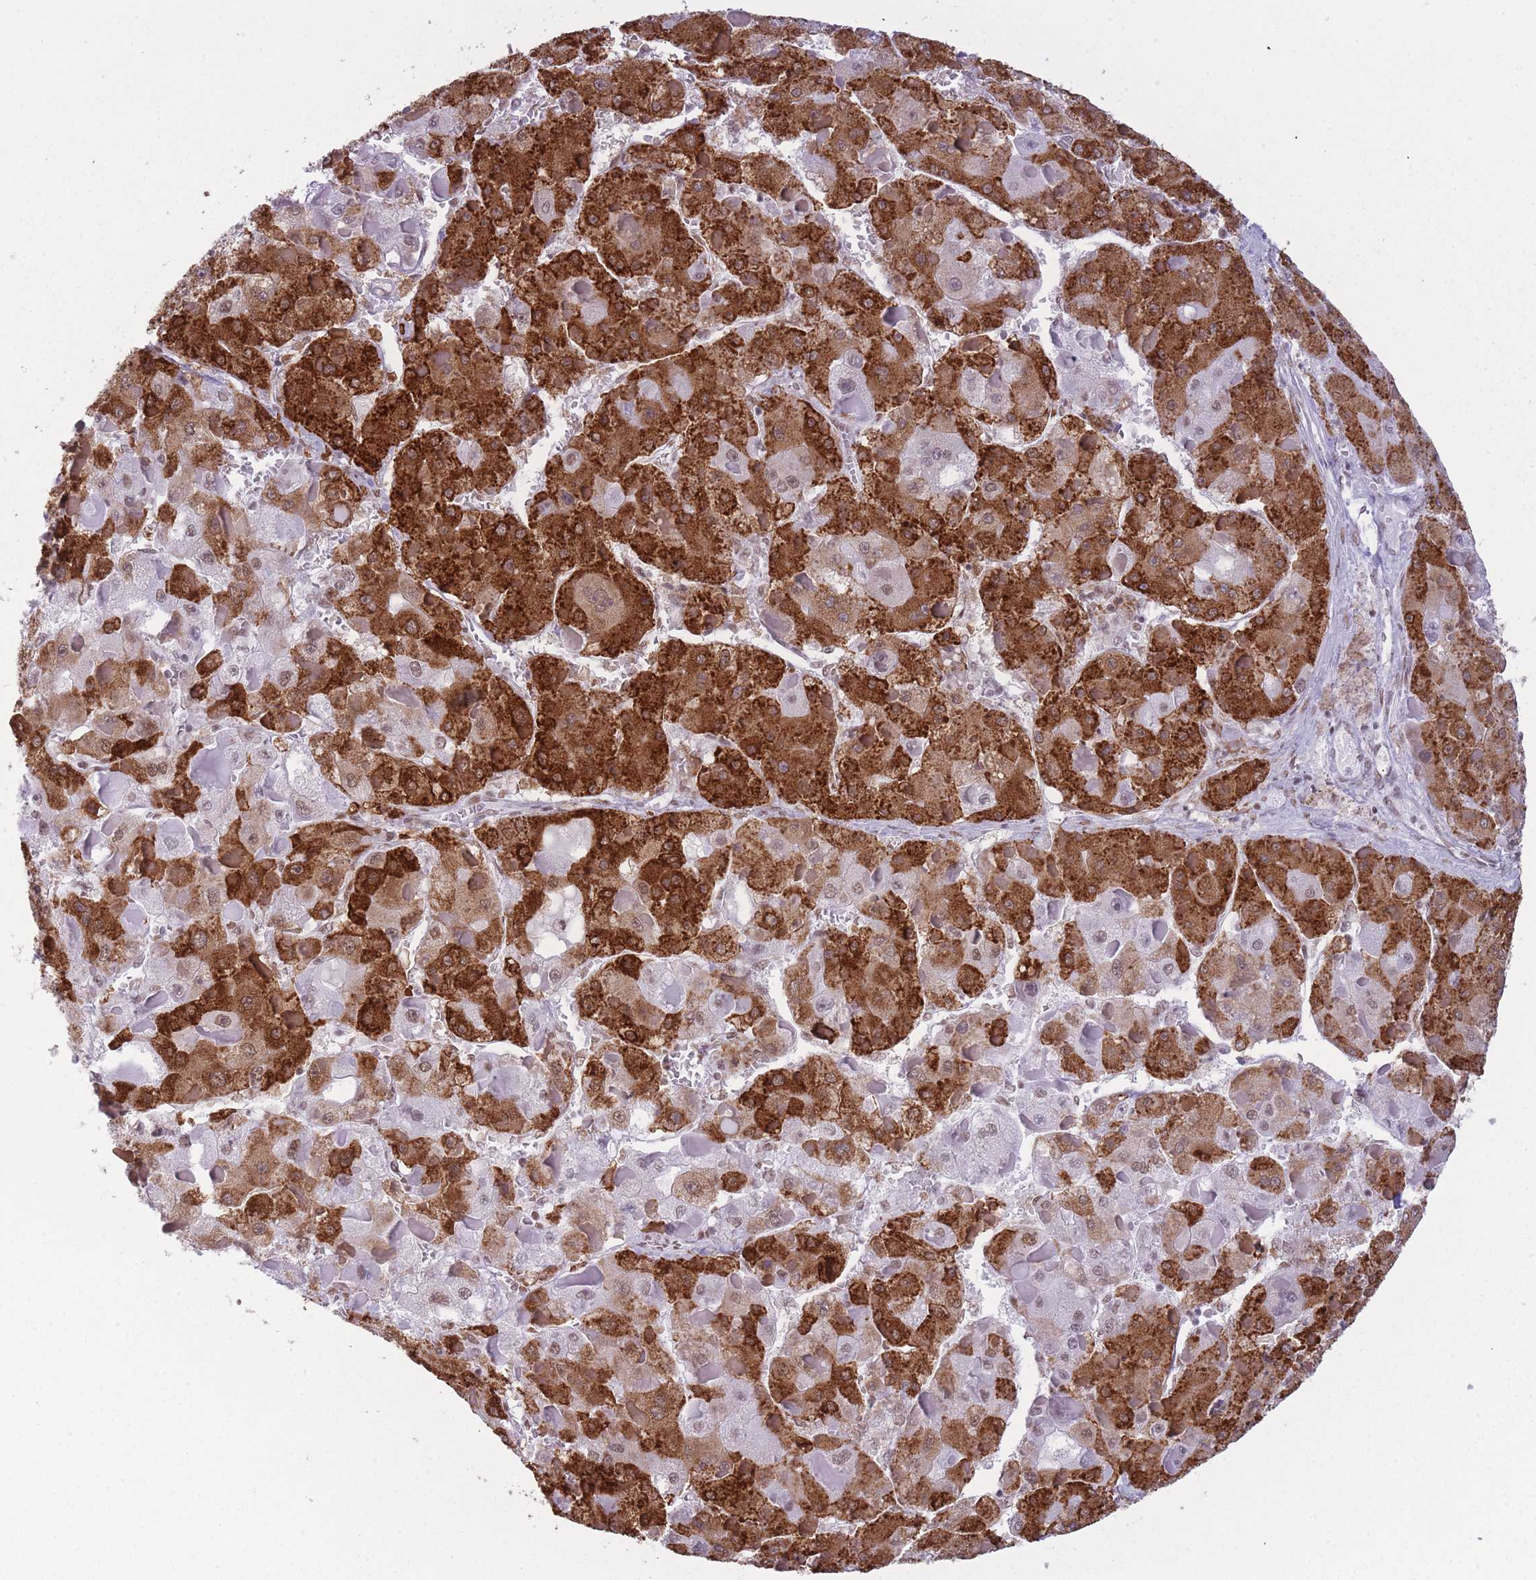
{"staining": {"intensity": "strong", "quantity": "25%-75%", "location": "cytoplasmic/membranous"}, "tissue": "liver cancer", "cell_type": "Tumor cells", "image_type": "cancer", "snomed": [{"axis": "morphology", "description": "Carcinoma, Hepatocellular, NOS"}, {"axis": "topography", "description": "Liver"}], "caption": "A brown stain shows strong cytoplasmic/membranous positivity of a protein in hepatocellular carcinoma (liver) tumor cells. The staining was performed using DAB (3,3'-diaminobenzidine) to visualize the protein expression in brown, while the nuclei were stained in blue with hematoxylin (Magnification: 20x).", "gene": "HNRNPUL1", "patient": {"sex": "female", "age": 73}}